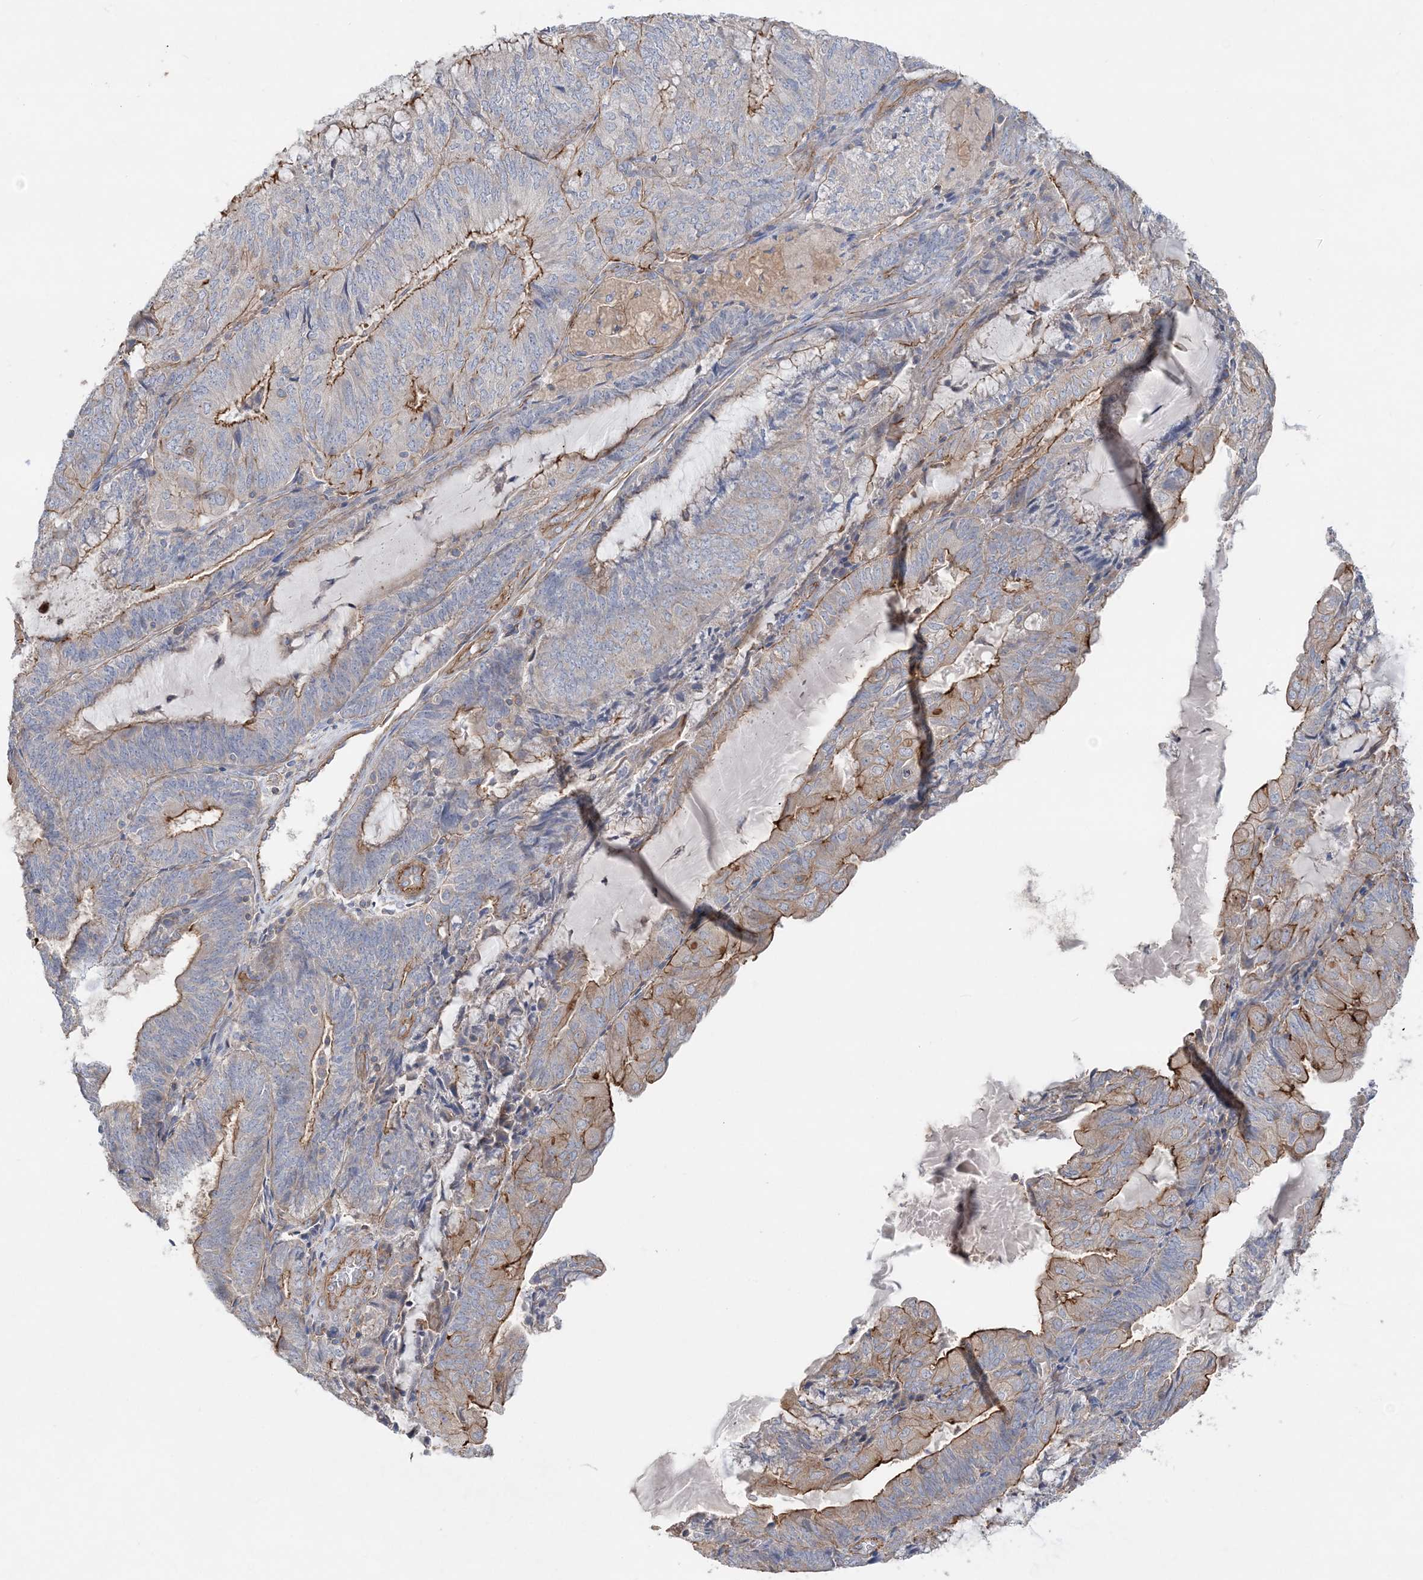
{"staining": {"intensity": "moderate", "quantity": "25%-75%", "location": "cytoplasmic/membranous"}, "tissue": "endometrial cancer", "cell_type": "Tumor cells", "image_type": "cancer", "snomed": [{"axis": "morphology", "description": "Adenocarcinoma, NOS"}, {"axis": "topography", "description": "Endometrium"}], "caption": "Protein staining of endometrial adenocarcinoma tissue demonstrates moderate cytoplasmic/membranous staining in about 25%-75% of tumor cells. Using DAB (brown) and hematoxylin (blue) stains, captured at high magnification using brightfield microscopy.", "gene": "PIGC", "patient": {"sex": "female", "age": 81}}